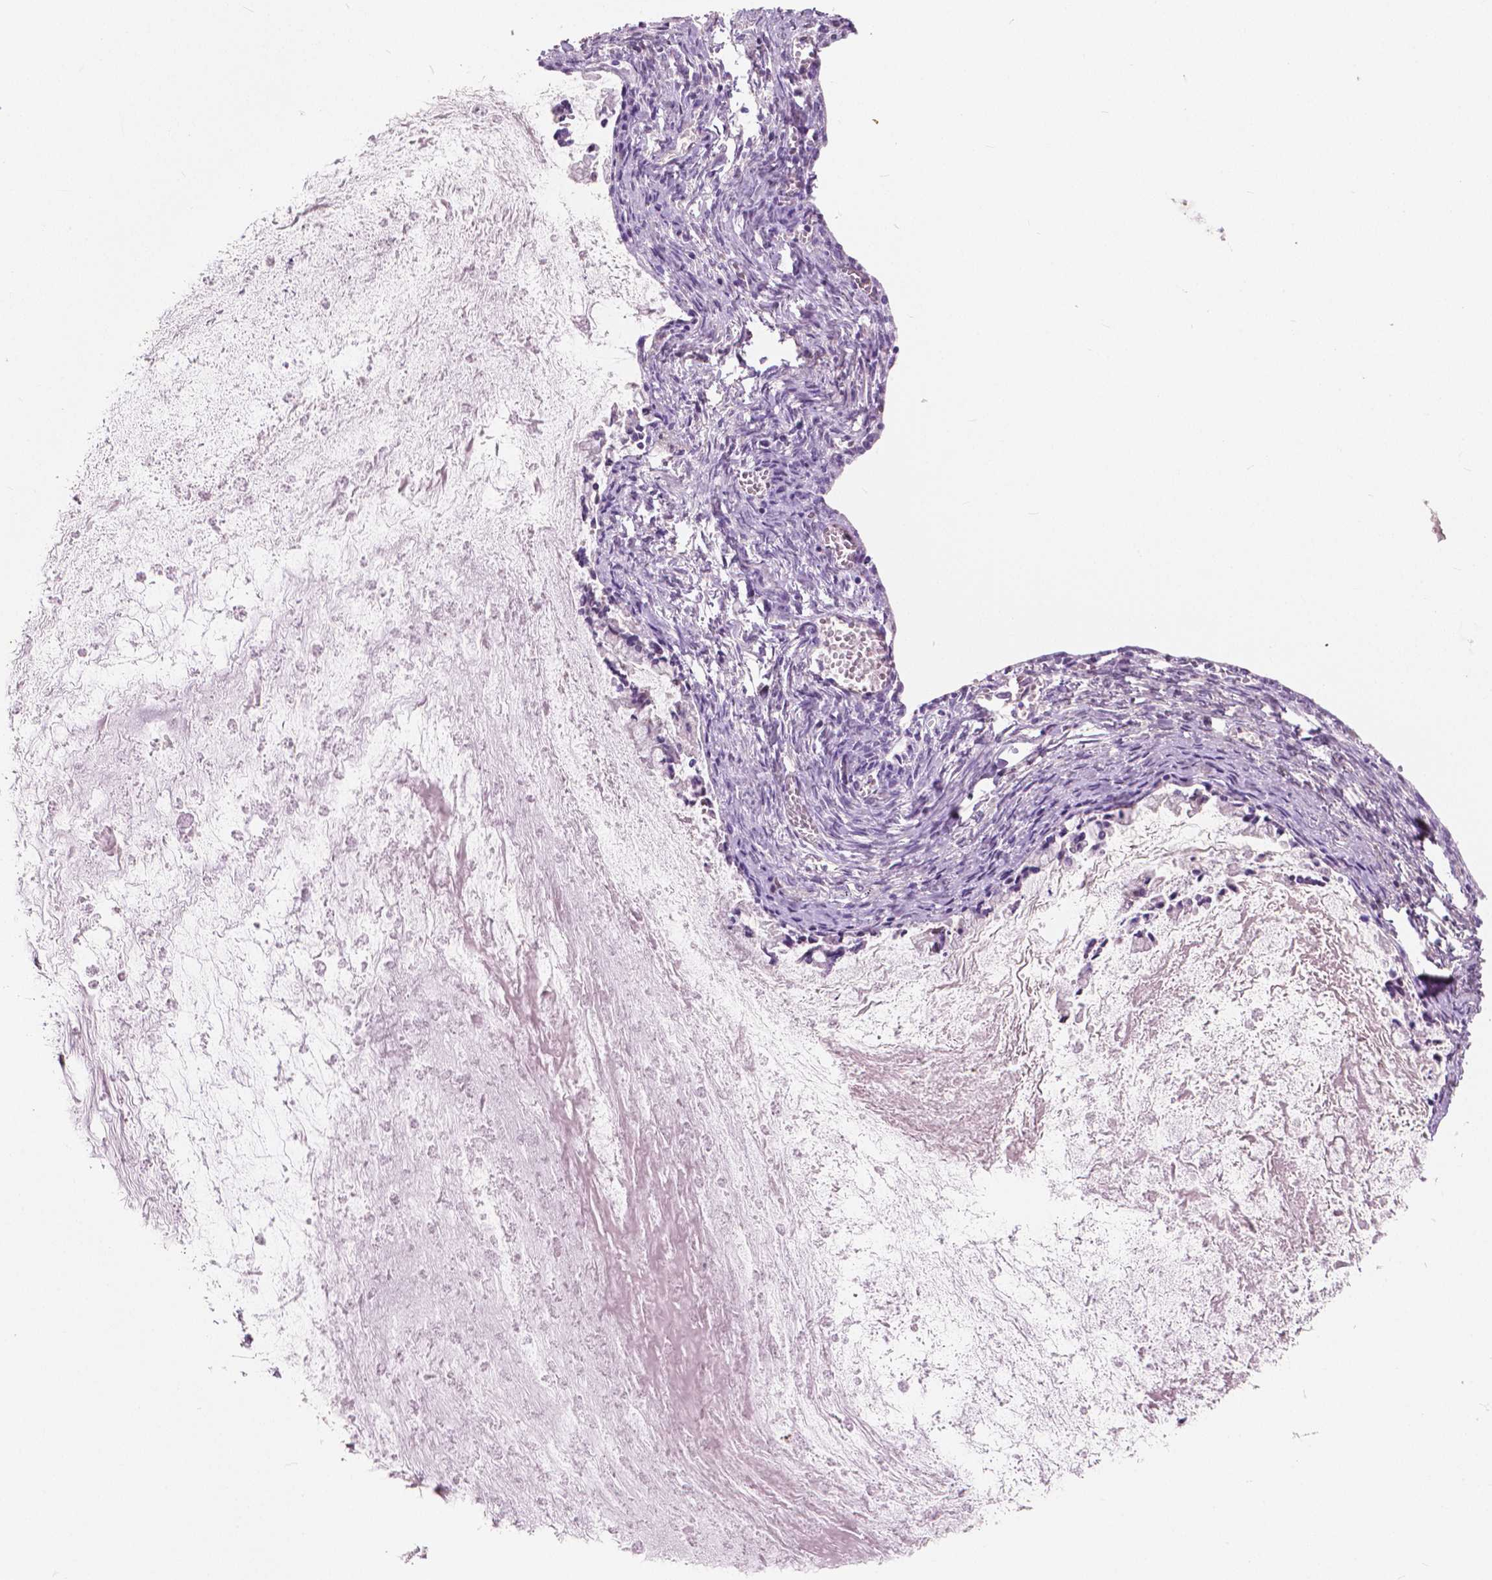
{"staining": {"intensity": "negative", "quantity": "none", "location": "none"}, "tissue": "ovarian cancer", "cell_type": "Tumor cells", "image_type": "cancer", "snomed": [{"axis": "morphology", "description": "Cystadenocarcinoma, mucinous, NOS"}, {"axis": "topography", "description": "Ovary"}], "caption": "Ovarian cancer (mucinous cystadenocarcinoma) was stained to show a protein in brown. There is no significant expression in tumor cells.", "gene": "TKFC", "patient": {"sex": "female", "age": 67}}